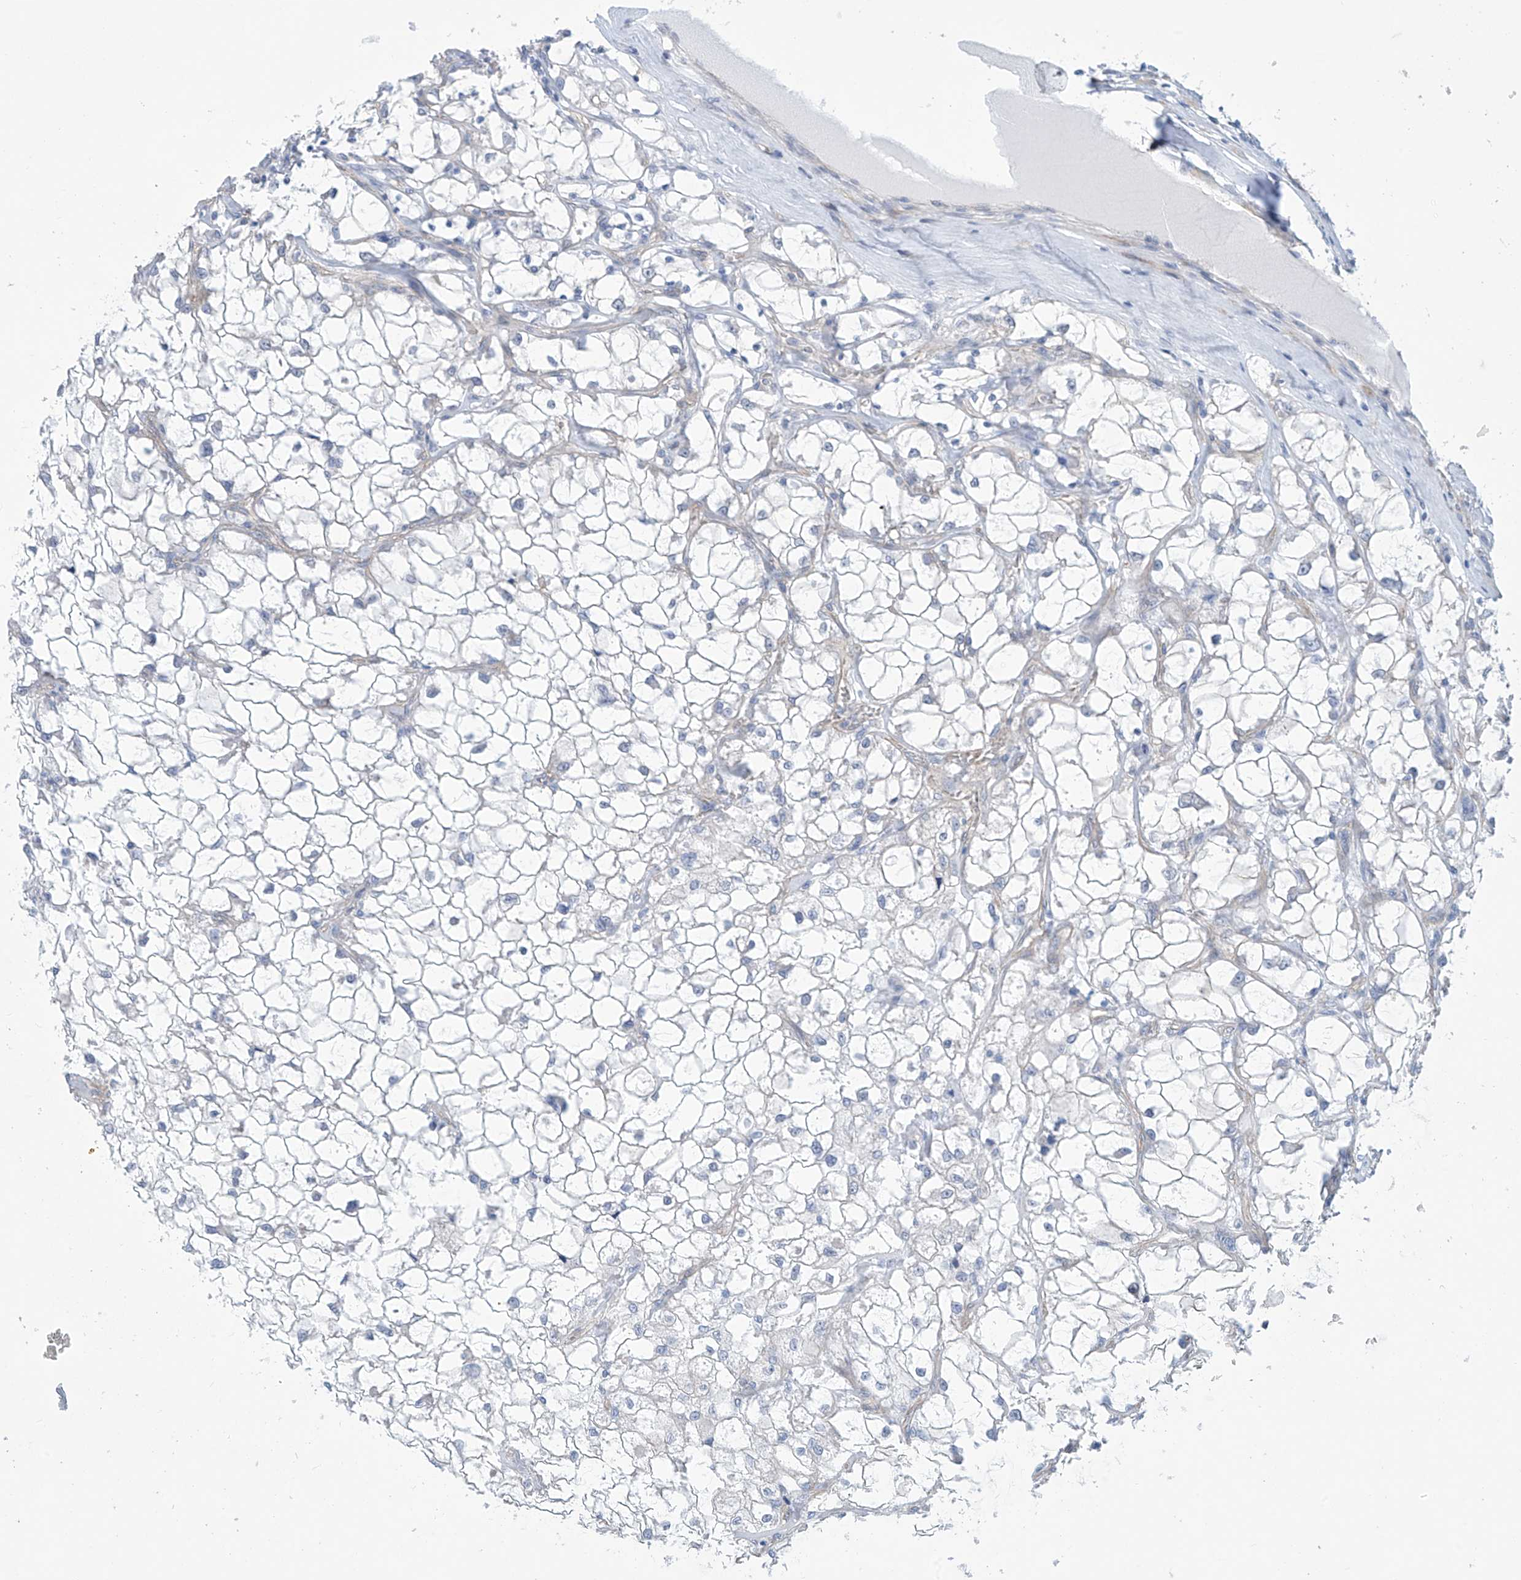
{"staining": {"intensity": "negative", "quantity": "none", "location": "none"}, "tissue": "renal cancer", "cell_type": "Tumor cells", "image_type": "cancer", "snomed": [{"axis": "morphology", "description": "Adenocarcinoma, NOS"}, {"axis": "topography", "description": "Kidney"}], "caption": "This is a image of immunohistochemistry (IHC) staining of adenocarcinoma (renal), which shows no expression in tumor cells.", "gene": "ABHD13", "patient": {"sex": "female", "age": 69}}